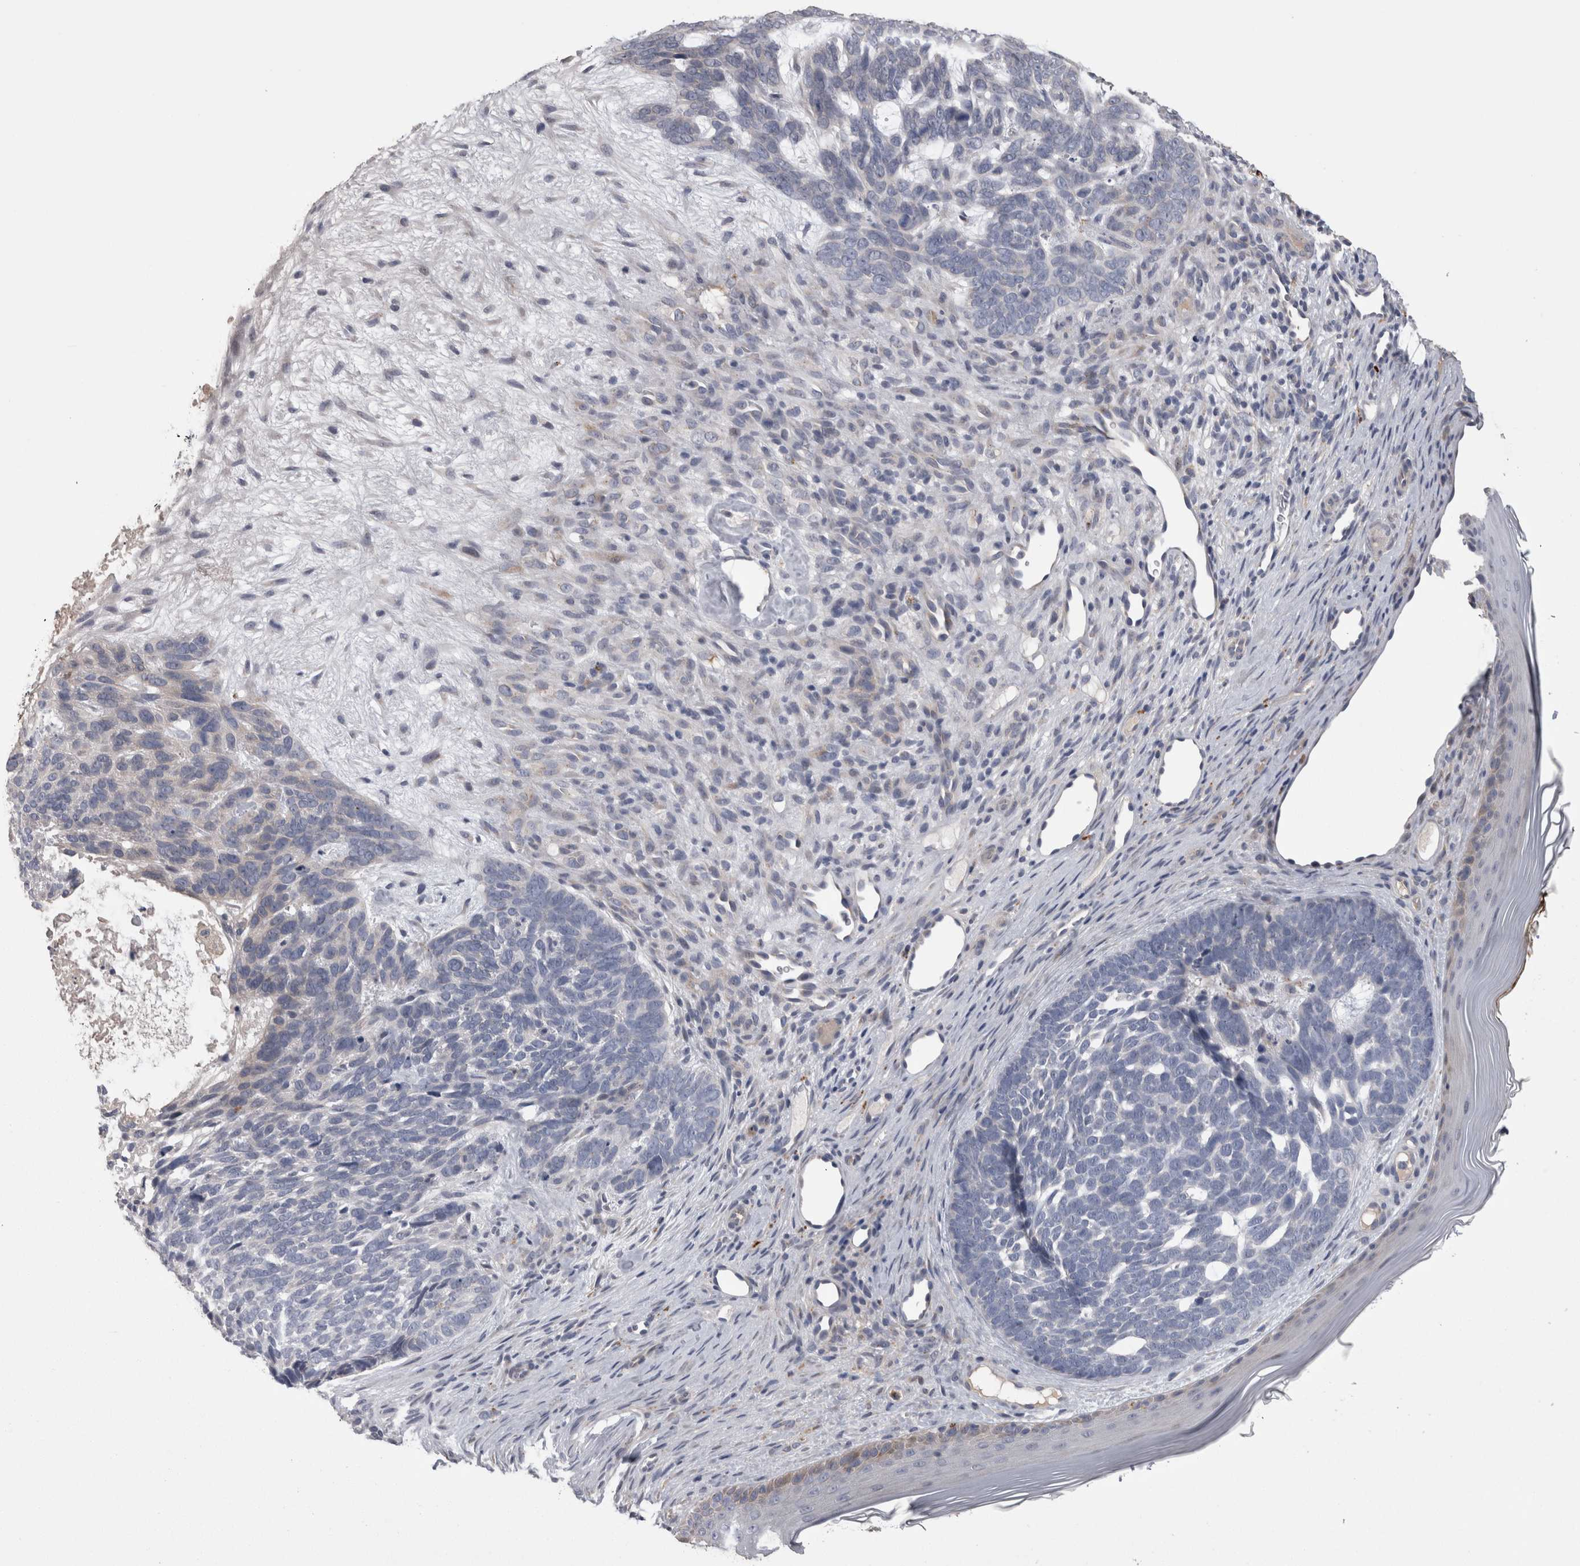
{"staining": {"intensity": "negative", "quantity": "none", "location": "none"}, "tissue": "skin cancer", "cell_type": "Tumor cells", "image_type": "cancer", "snomed": [{"axis": "morphology", "description": "Basal cell carcinoma"}, {"axis": "topography", "description": "Skin"}], "caption": "Photomicrograph shows no protein staining in tumor cells of skin basal cell carcinoma tissue.", "gene": "STC1", "patient": {"sex": "female", "age": 85}}